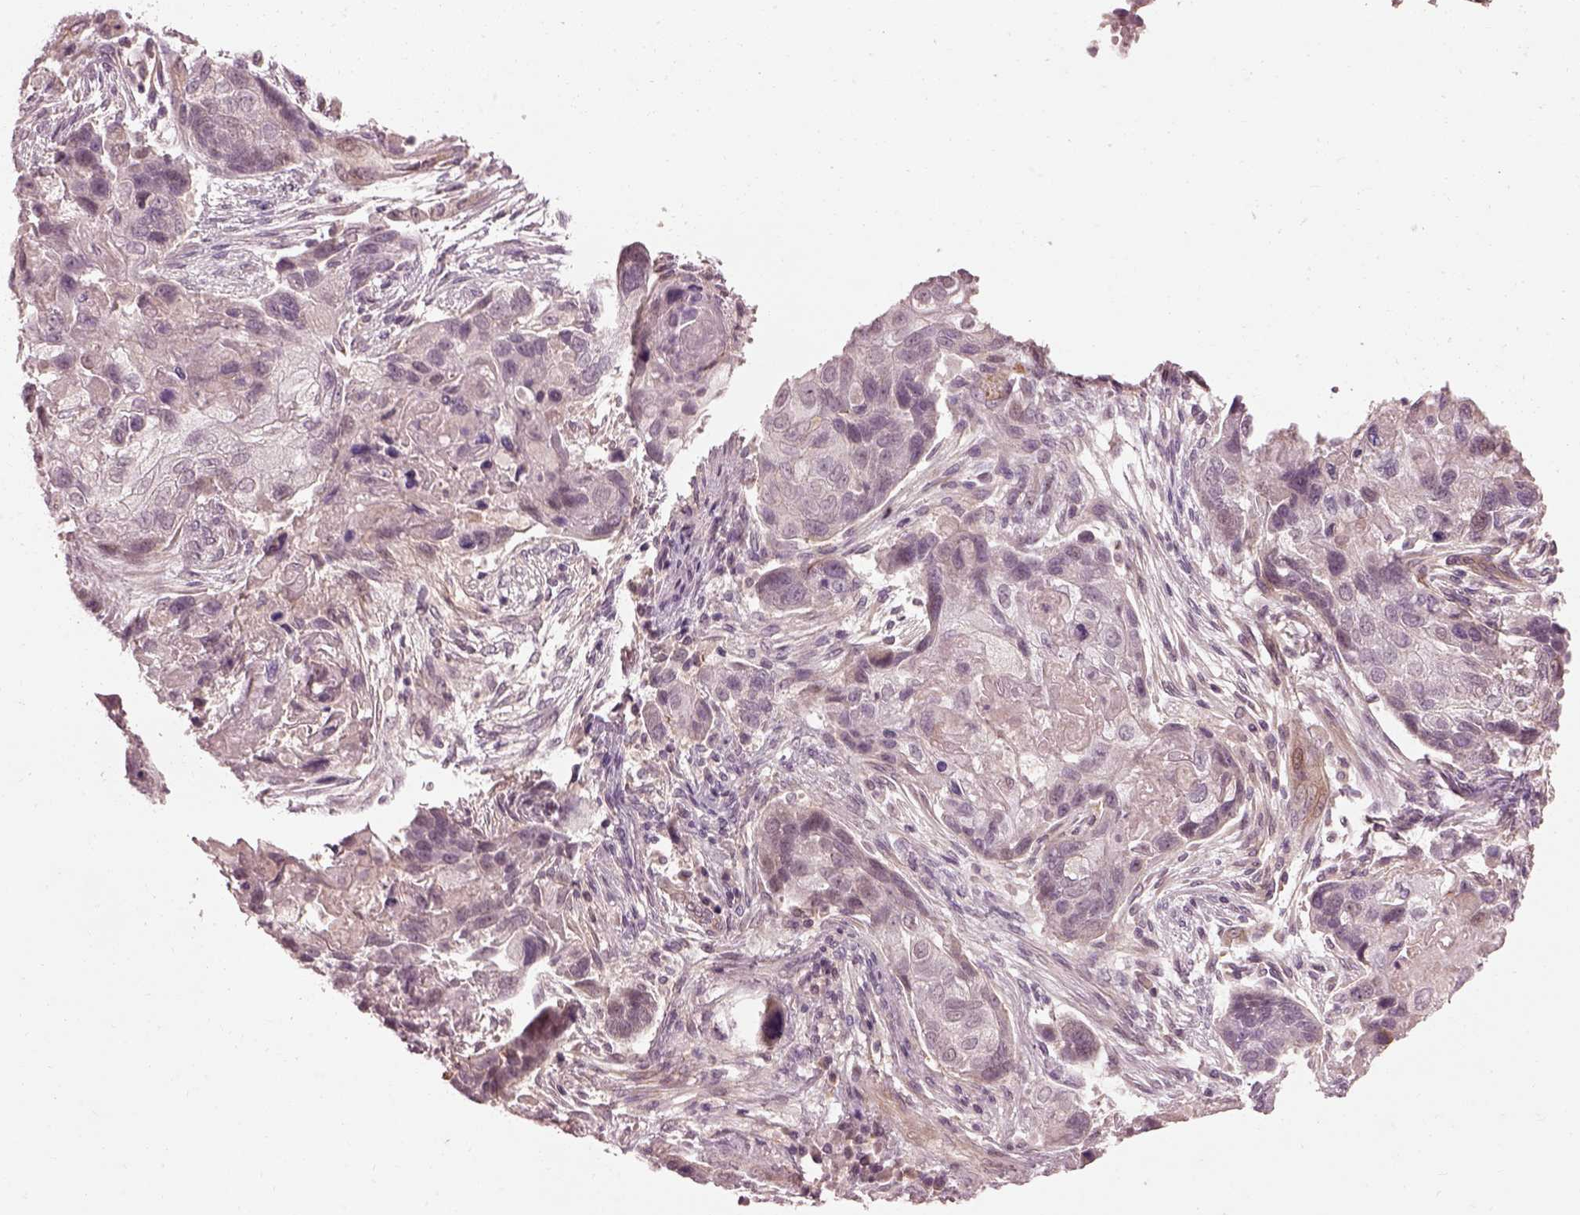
{"staining": {"intensity": "negative", "quantity": "none", "location": "none"}, "tissue": "lung cancer", "cell_type": "Tumor cells", "image_type": "cancer", "snomed": [{"axis": "morphology", "description": "Squamous cell carcinoma, NOS"}, {"axis": "topography", "description": "Lung"}], "caption": "This is a image of IHC staining of squamous cell carcinoma (lung), which shows no positivity in tumor cells.", "gene": "EFEMP1", "patient": {"sex": "male", "age": 69}}